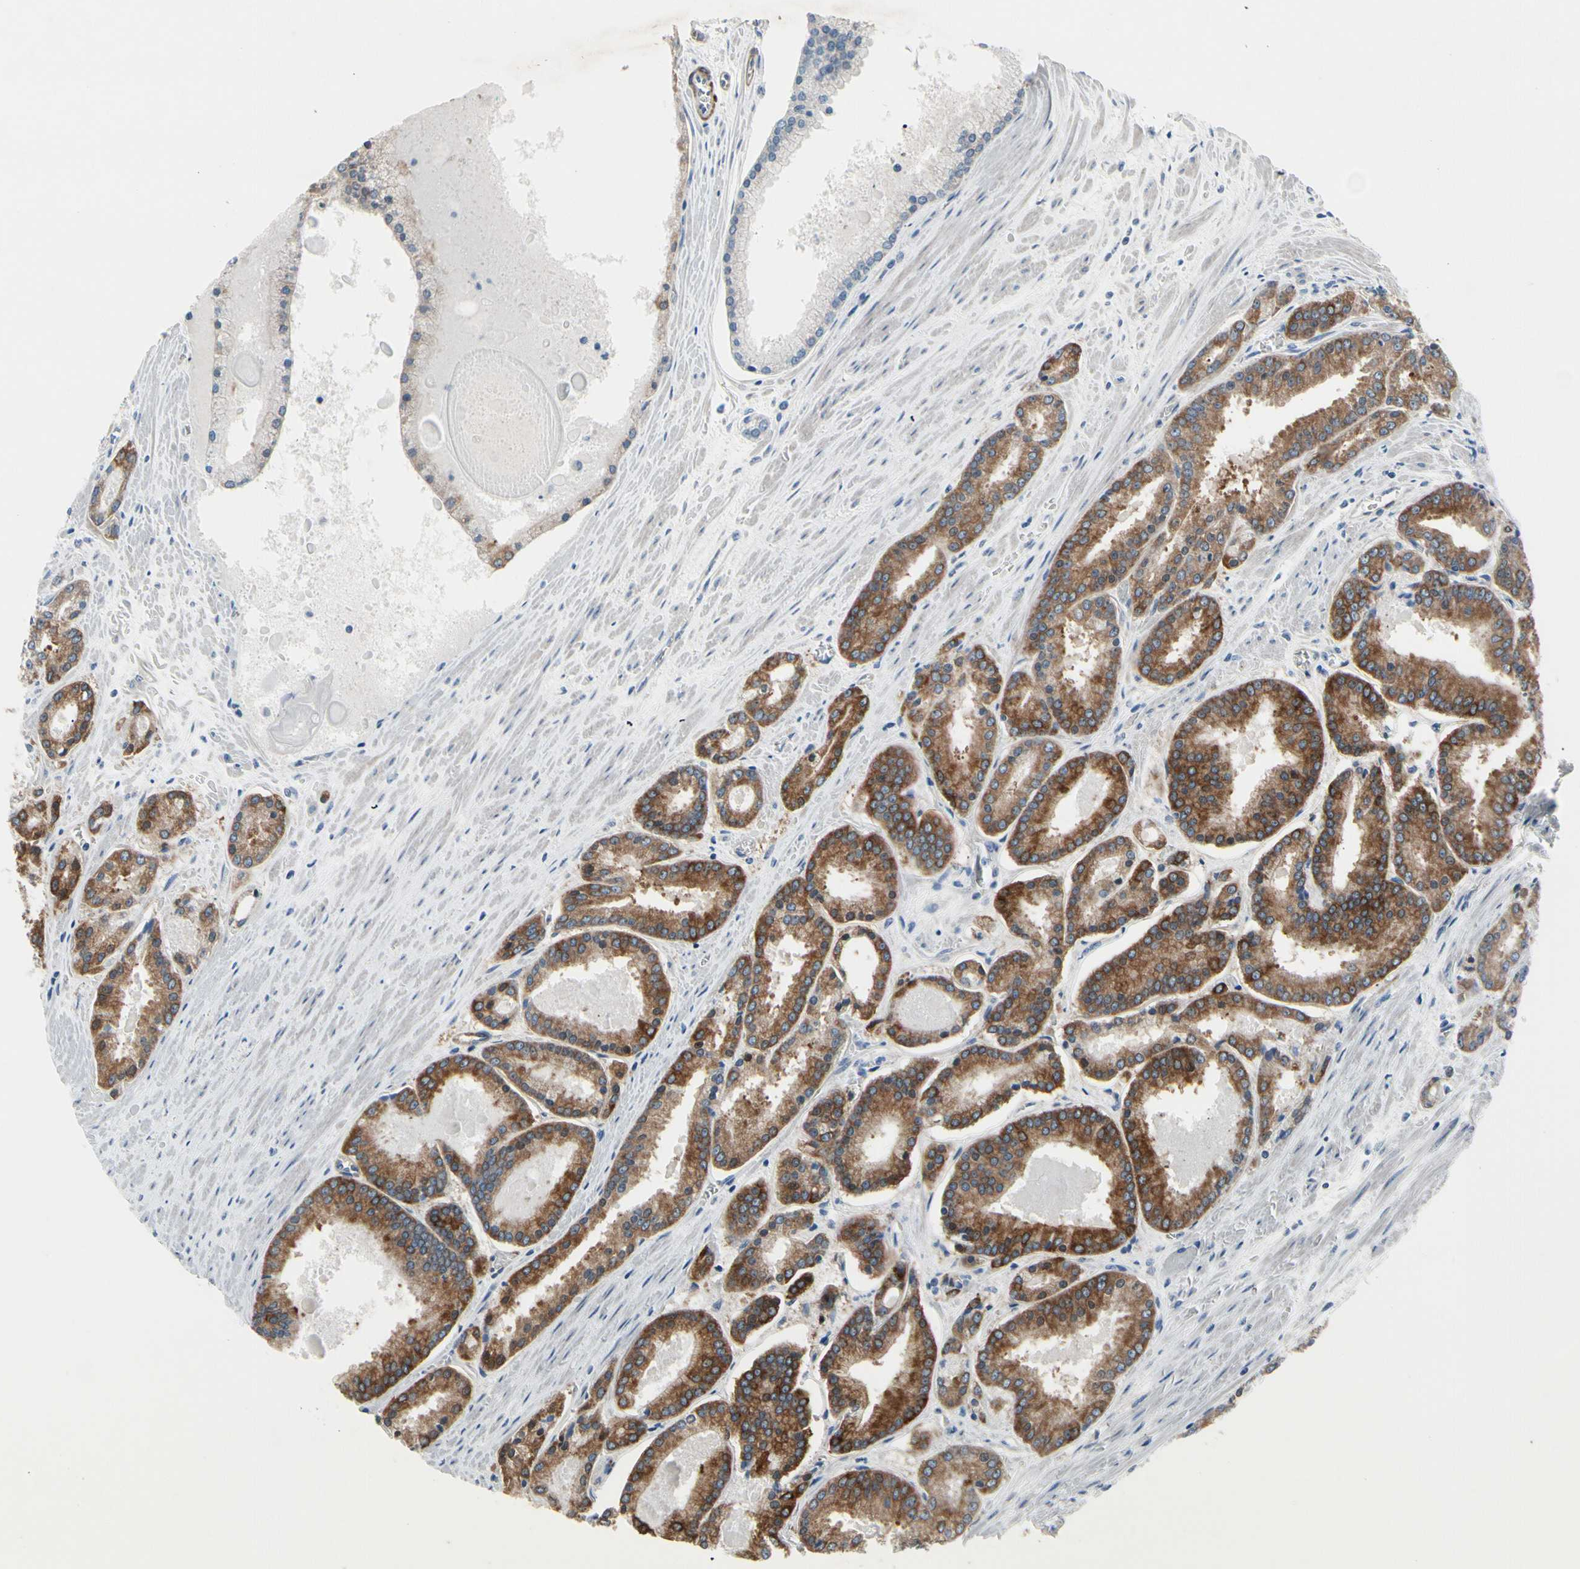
{"staining": {"intensity": "strong", "quantity": ">75%", "location": "cytoplasmic/membranous"}, "tissue": "prostate cancer", "cell_type": "Tumor cells", "image_type": "cancer", "snomed": [{"axis": "morphology", "description": "Adenocarcinoma, Low grade"}, {"axis": "topography", "description": "Prostate"}], "caption": "Protein expression by immunohistochemistry (IHC) demonstrates strong cytoplasmic/membranous expression in about >75% of tumor cells in prostate cancer.", "gene": "MAP2", "patient": {"sex": "male", "age": 59}}